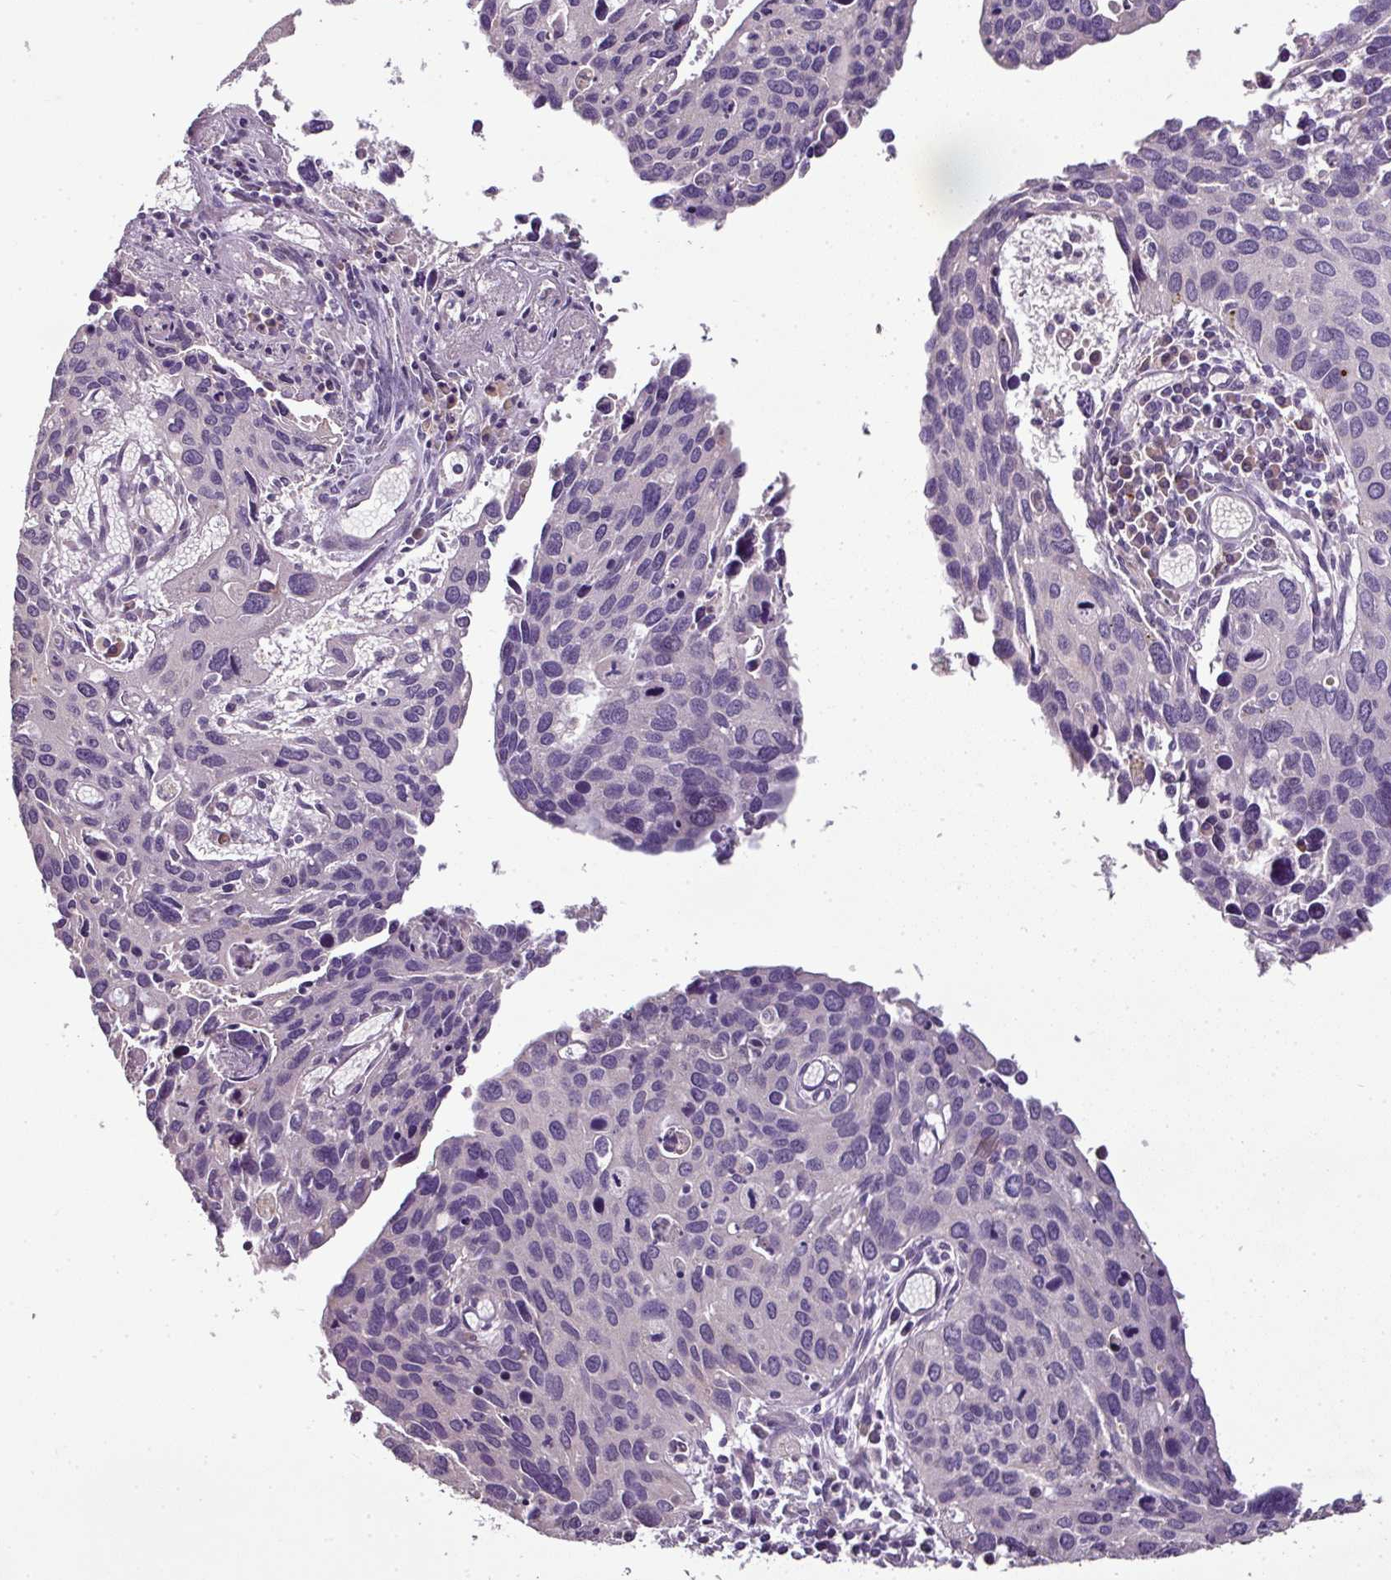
{"staining": {"intensity": "negative", "quantity": "none", "location": "none"}, "tissue": "cervical cancer", "cell_type": "Tumor cells", "image_type": "cancer", "snomed": [{"axis": "morphology", "description": "Squamous cell carcinoma, NOS"}, {"axis": "topography", "description": "Cervix"}], "caption": "The micrograph displays no significant staining in tumor cells of cervical cancer (squamous cell carcinoma).", "gene": "SPCS3", "patient": {"sex": "female", "age": 55}}